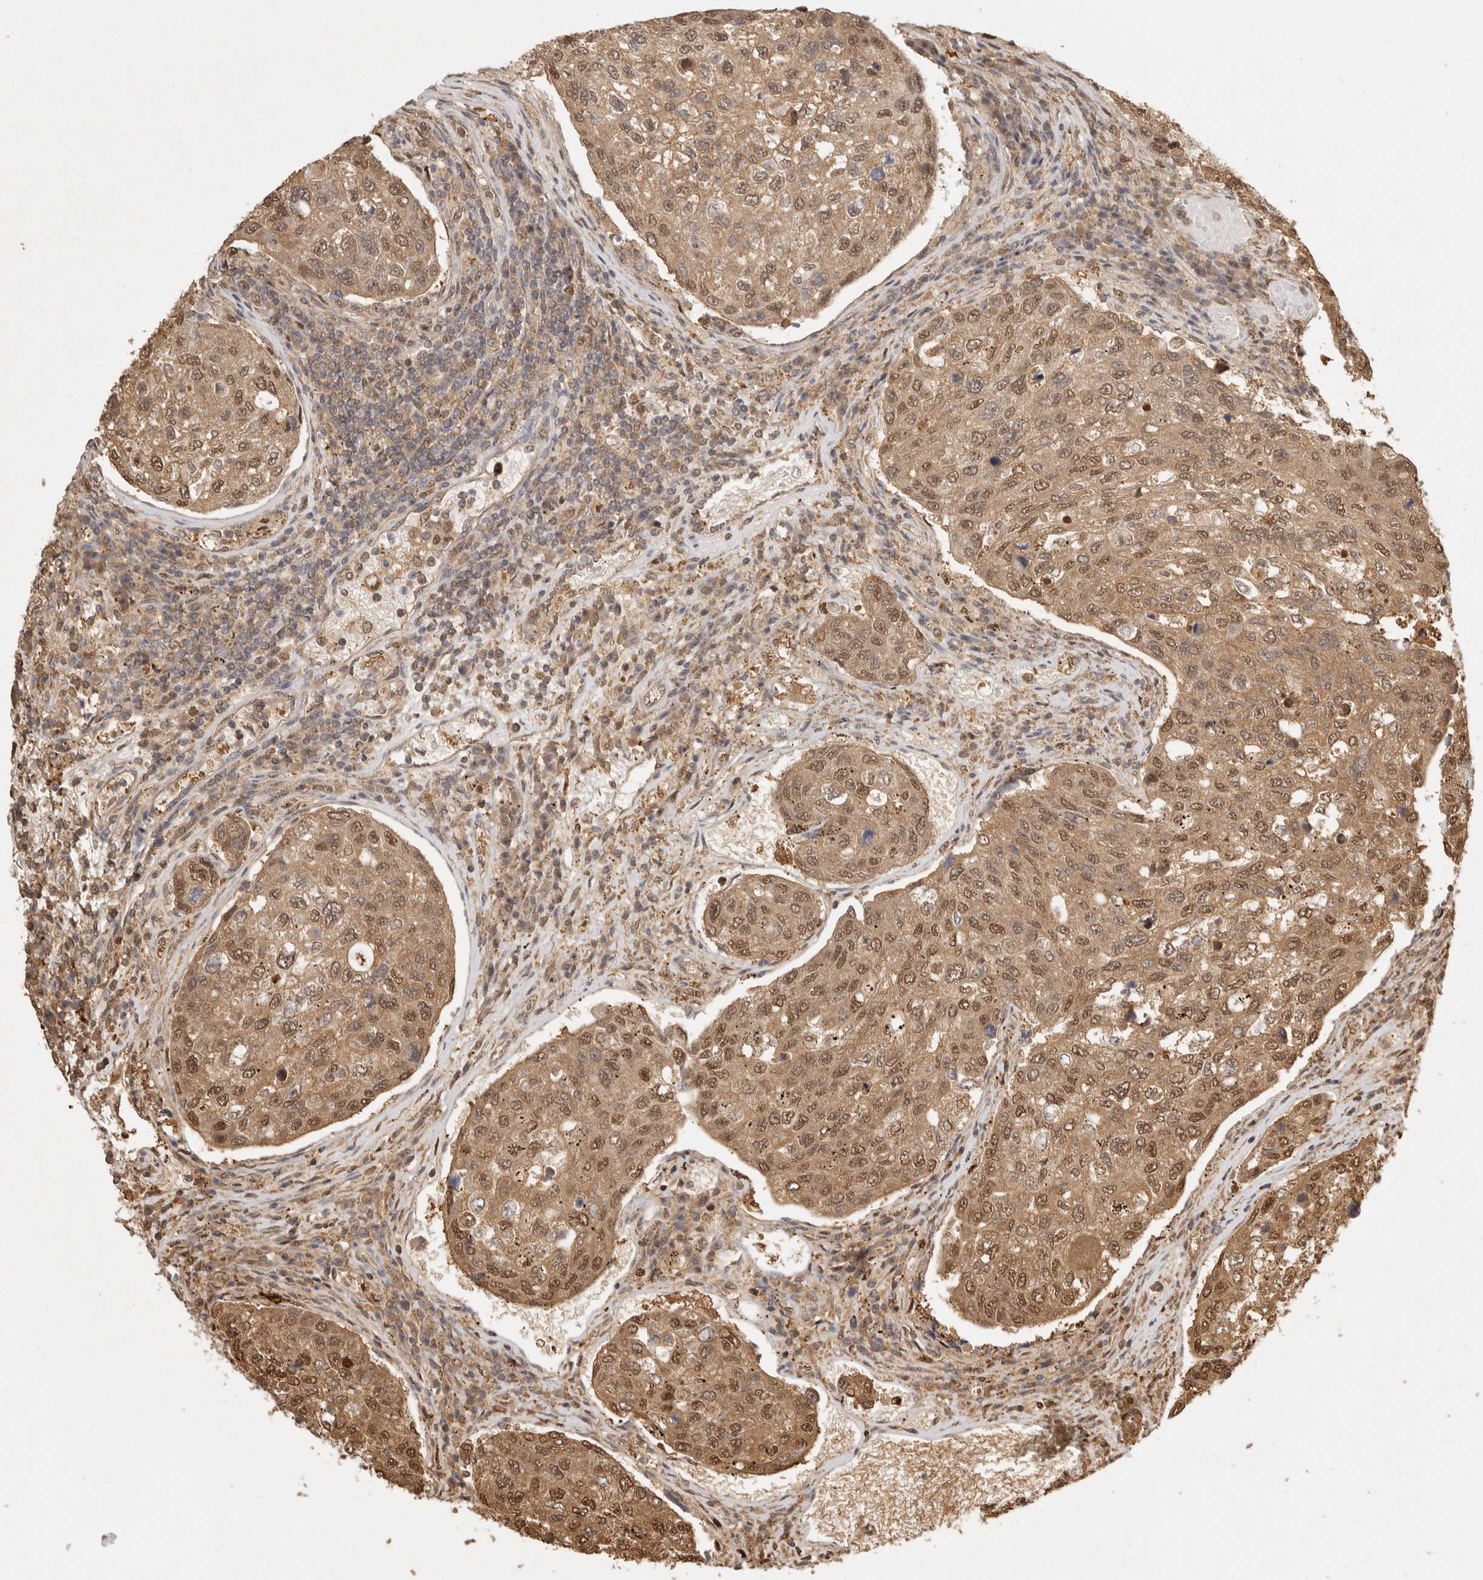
{"staining": {"intensity": "moderate", "quantity": ">75%", "location": "cytoplasmic/membranous,nuclear"}, "tissue": "urothelial cancer", "cell_type": "Tumor cells", "image_type": "cancer", "snomed": [{"axis": "morphology", "description": "Urothelial carcinoma, High grade"}, {"axis": "topography", "description": "Lymph node"}, {"axis": "topography", "description": "Urinary bladder"}], "caption": "High-grade urothelial carcinoma stained with a brown dye reveals moderate cytoplasmic/membranous and nuclear positive expression in approximately >75% of tumor cells.", "gene": "PSMA5", "patient": {"sex": "male", "age": 51}}